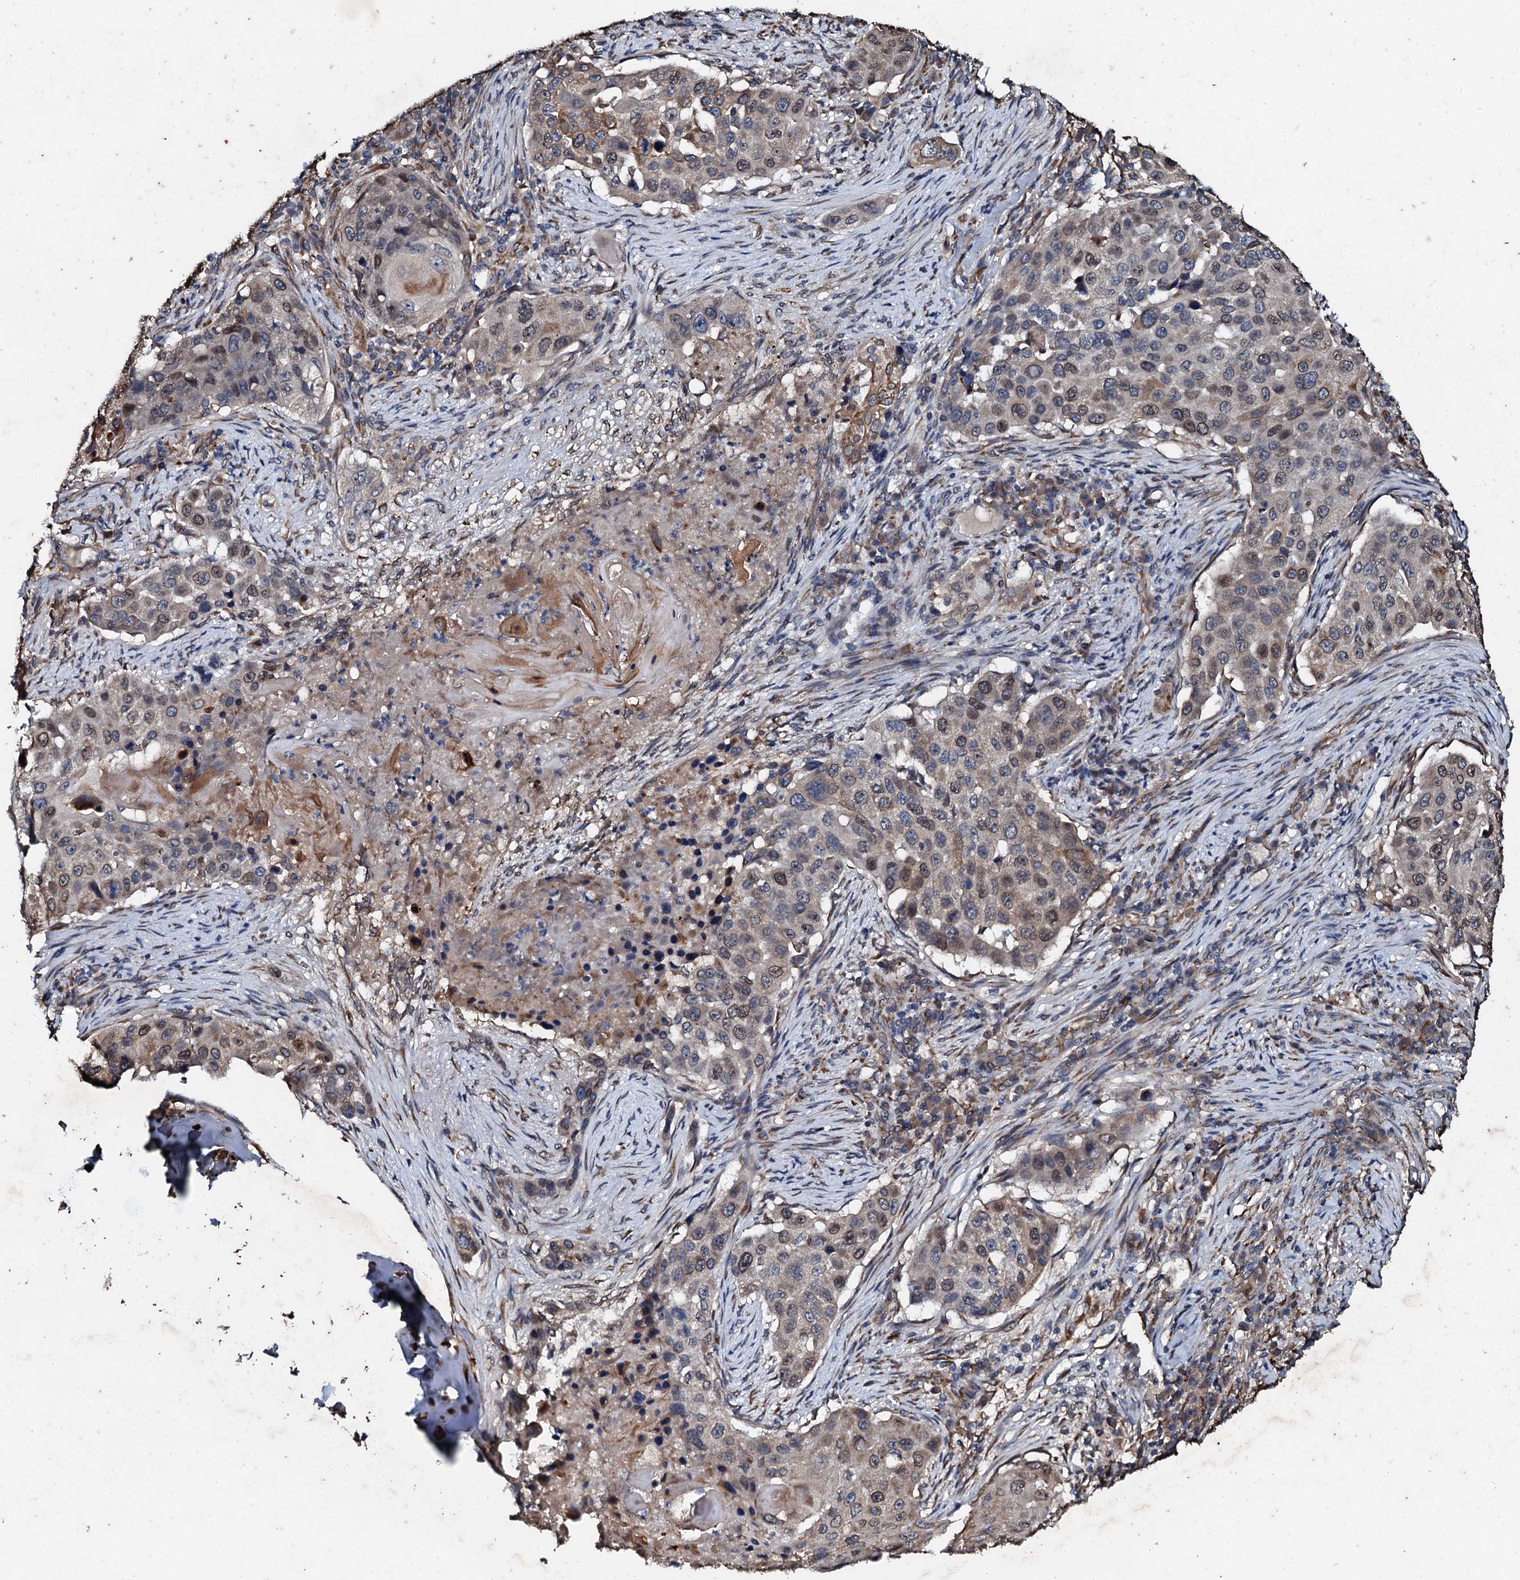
{"staining": {"intensity": "moderate", "quantity": "<25%", "location": "cytoplasmic/membranous,nuclear"}, "tissue": "lung cancer", "cell_type": "Tumor cells", "image_type": "cancer", "snomed": [{"axis": "morphology", "description": "Squamous cell carcinoma, NOS"}, {"axis": "topography", "description": "Lung"}], "caption": "A brown stain shows moderate cytoplasmic/membranous and nuclear expression of a protein in lung cancer (squamous cell carcinoma) tumor cells.", "gene": "ADAMTS10", "patient": {"sex": "female", "age": 63}}